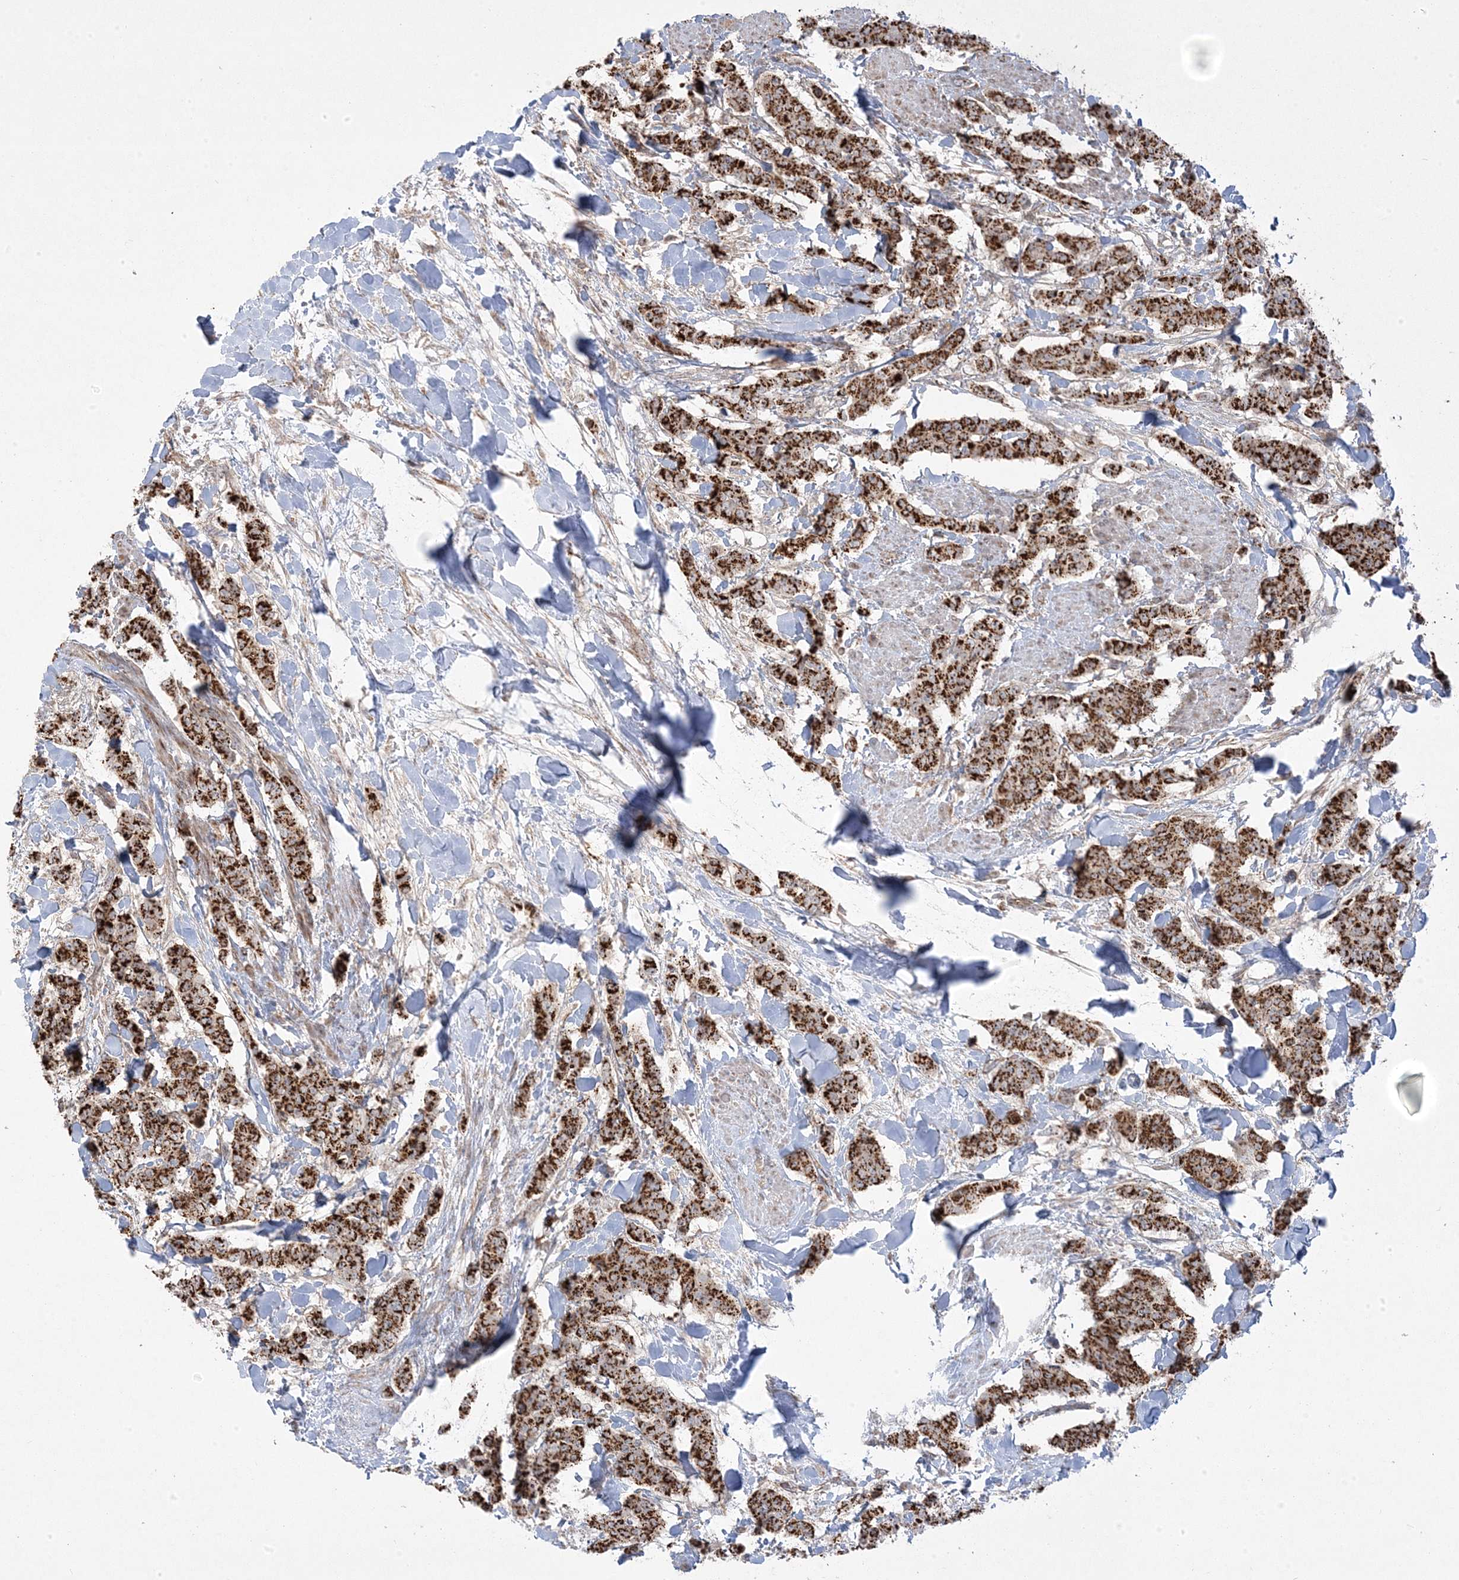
{"staining": {"intensity": "strong", "quantity": ">75%", "location": "cytoplasmic/membranous"}, "tissue": "breast cancer", "cell_type": "Tumor cells", "image_type": "cancer", "snomed": [{"axis": "morphology", "description": "Duct carcinoma"}, {"axis": "topography", "description": "Breast"}], "caption": "Infiltrating ductal carcinoma (breast) tissue exhibits strong cytoplasmic/membranous staining in approximately >75% of tumor cells Nuclei are stained in blue.", "gene": "CLUAP1", "patient": {"sex": "female", "age": 40}}